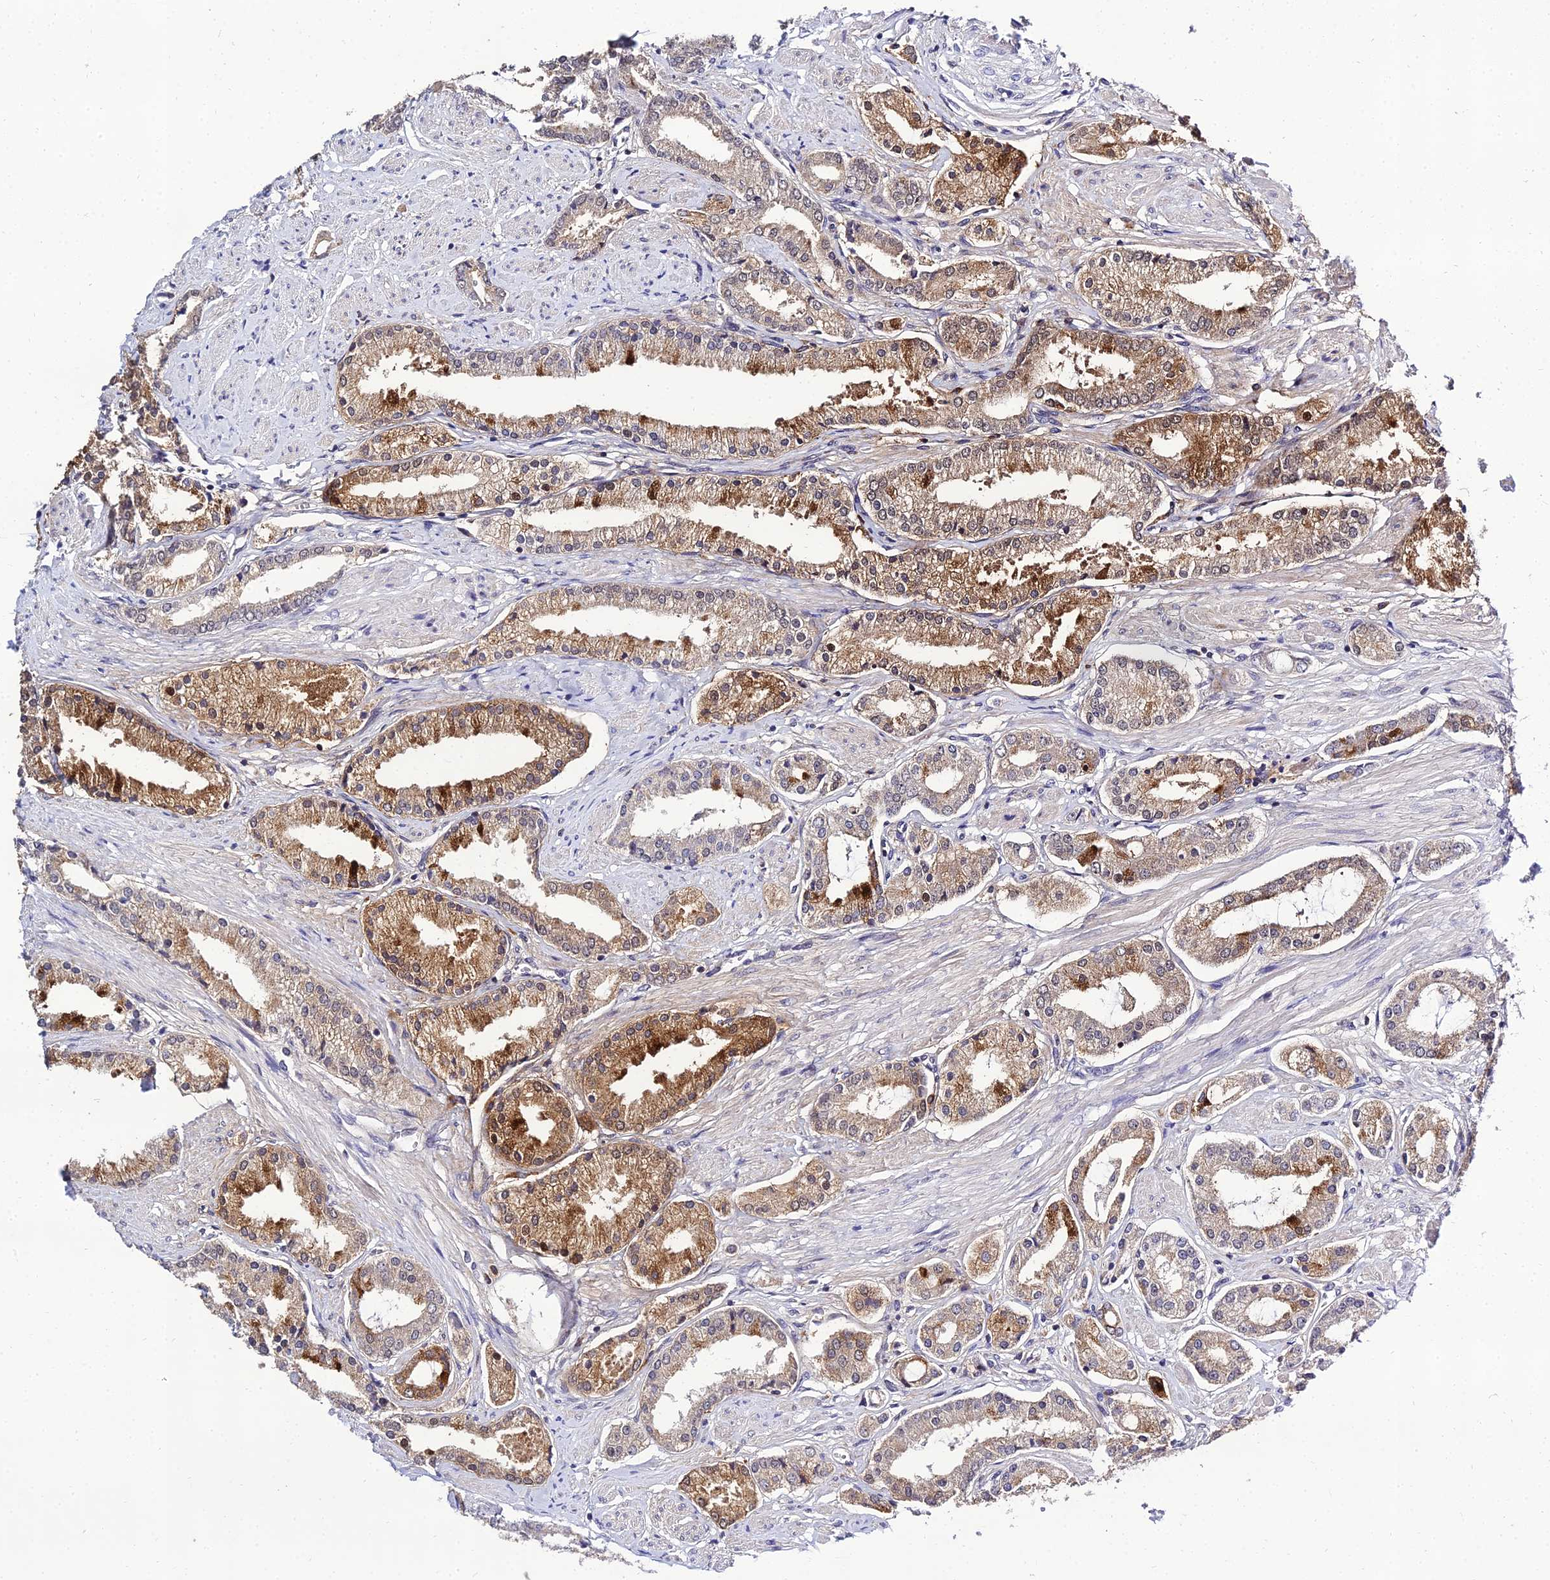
{"staining": {"intensity": "moderate", "quantity": "25%-75%", "location": "cytoplasmic/membranous"}, "tissue": "prostate cancer", "cell_type": "Tumor cells", "image_type": "cancer", "snomed": [{"axis": "morphology", "description": "Adenocarcinoma, High grade"}, {"axis": "topography", "description": "Prostate and seminal vesicle, NOS"}], "caption": "Prostate high-grade adenocarcinoma stained with a protein marker shows moderate staining in tumor cells.", "gene": "PPP4R2", "patient": {"sex": "male", "age": 64}}